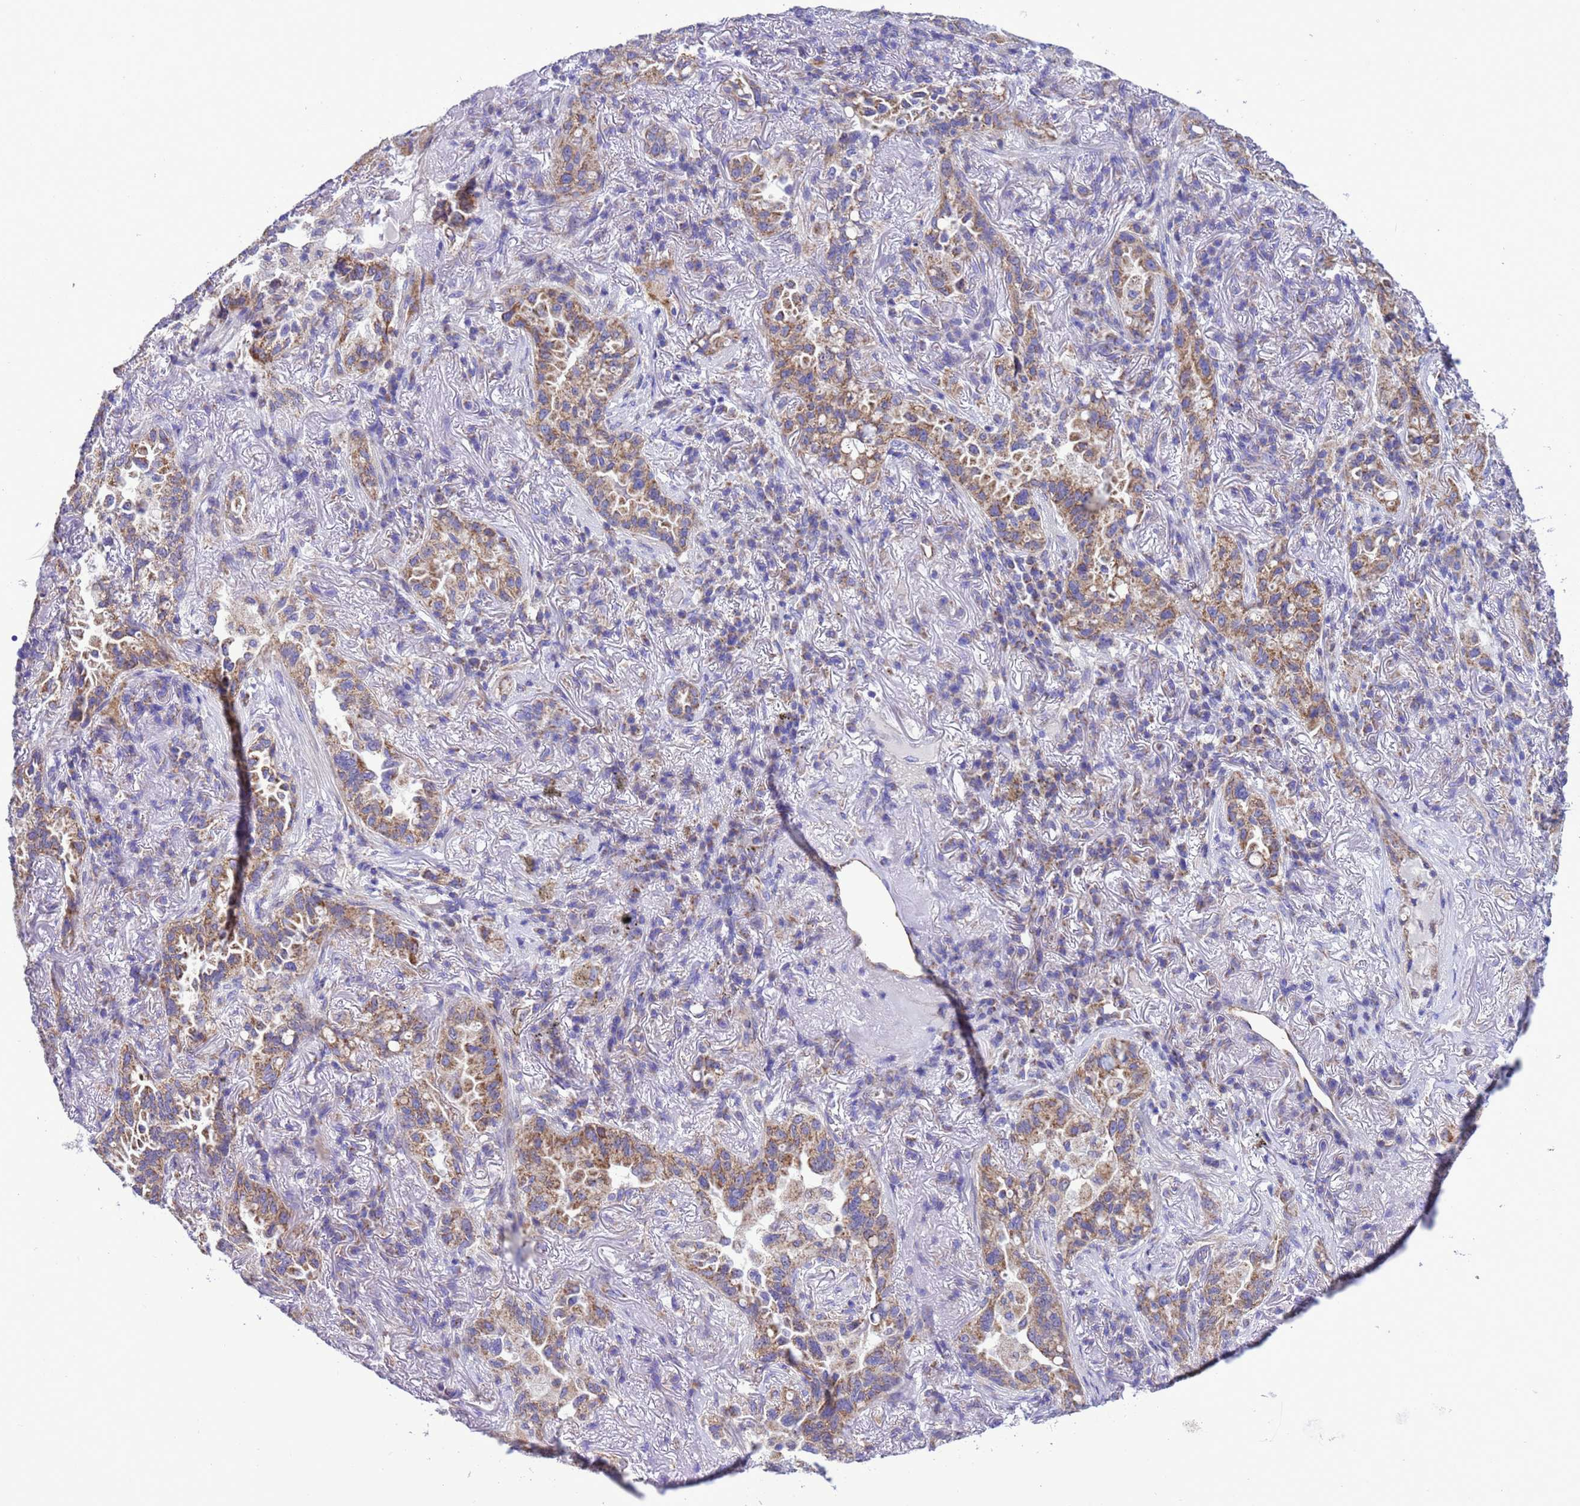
{"staining": {"intensity": "moderate", "quantity": ">75%", "location": "cytoplasmic/membranous"}, "tissue": "lung cancer", "cell_type": "Tumor cells", "image_type": "cancer", "snomed": [{"axis": "morphology", "description": "Adenocarcinoma, NOS"}, {"axis": "topography", "description": "Lung"}], "caption": "Protein expression by IHC shows moderate cytoplasmic/membranous expression in about >75% of tumor cells in adenocarcinoma (lung). The staining was performed using DAB, with brown indicating positive protein expression. Nuclei are stained blue with hematoxylin.", "gene": "CCDC191", "patient": {"sex": "female", "age": 69}}